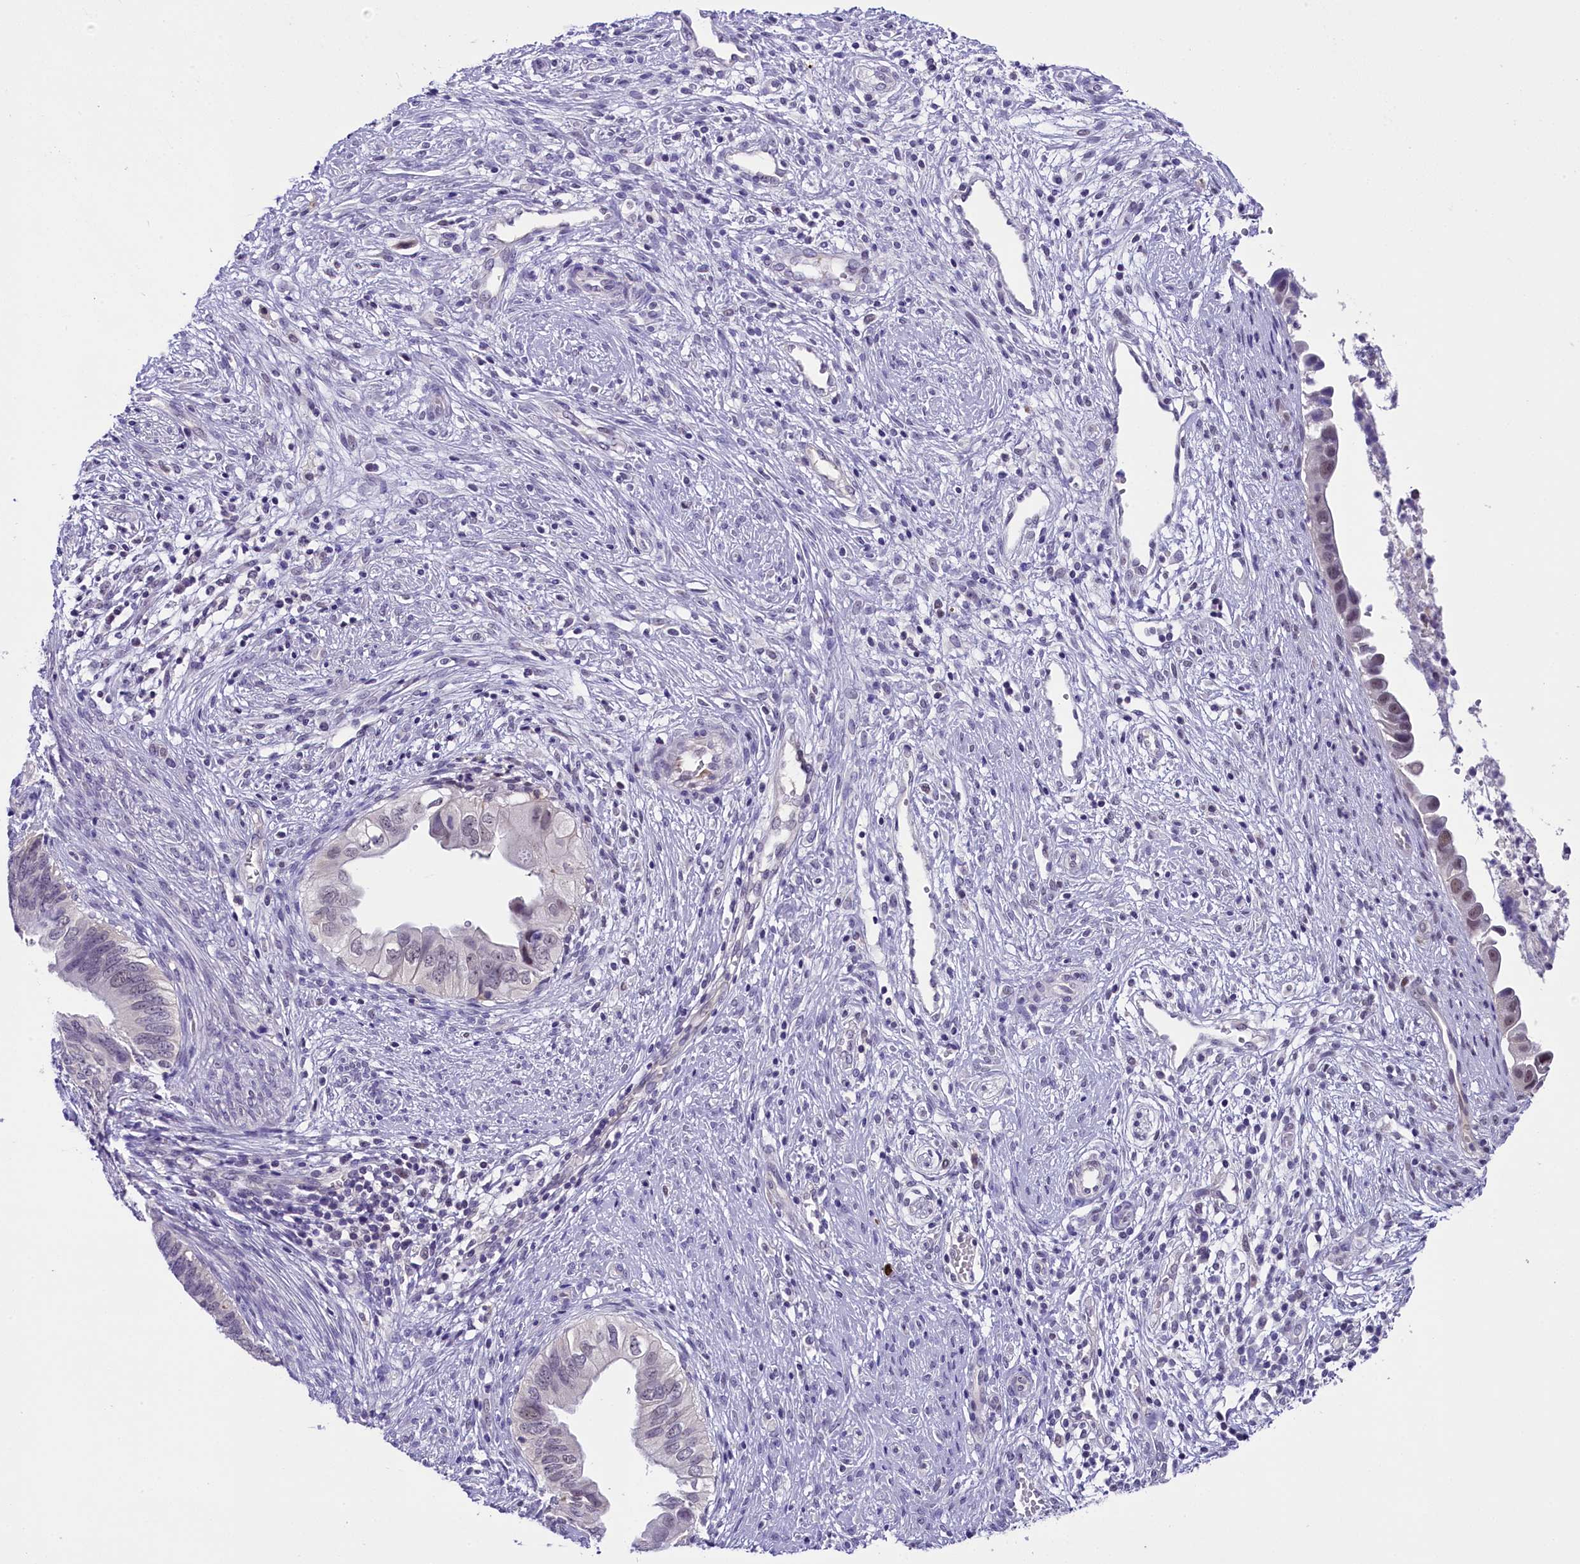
{"staining": {"intensity": "negative", "quantity": "none", "location": "none"}, "tissue": "cervical cancer", "cell_type": "Tumor cells", "image_type": "cancer", "snomed": [{"axis": "morphology", "description": "Adenocarcinoma, NOS"}, {"axis": "topography", "description": "Cervix"}], "caption": "Adenocarcinoma (cervical) stained for a protein using immunohistochemistry displays no positivity tumor cells.", "gene": "IQCN", "patient": {"sex": "female", "age": 42}}